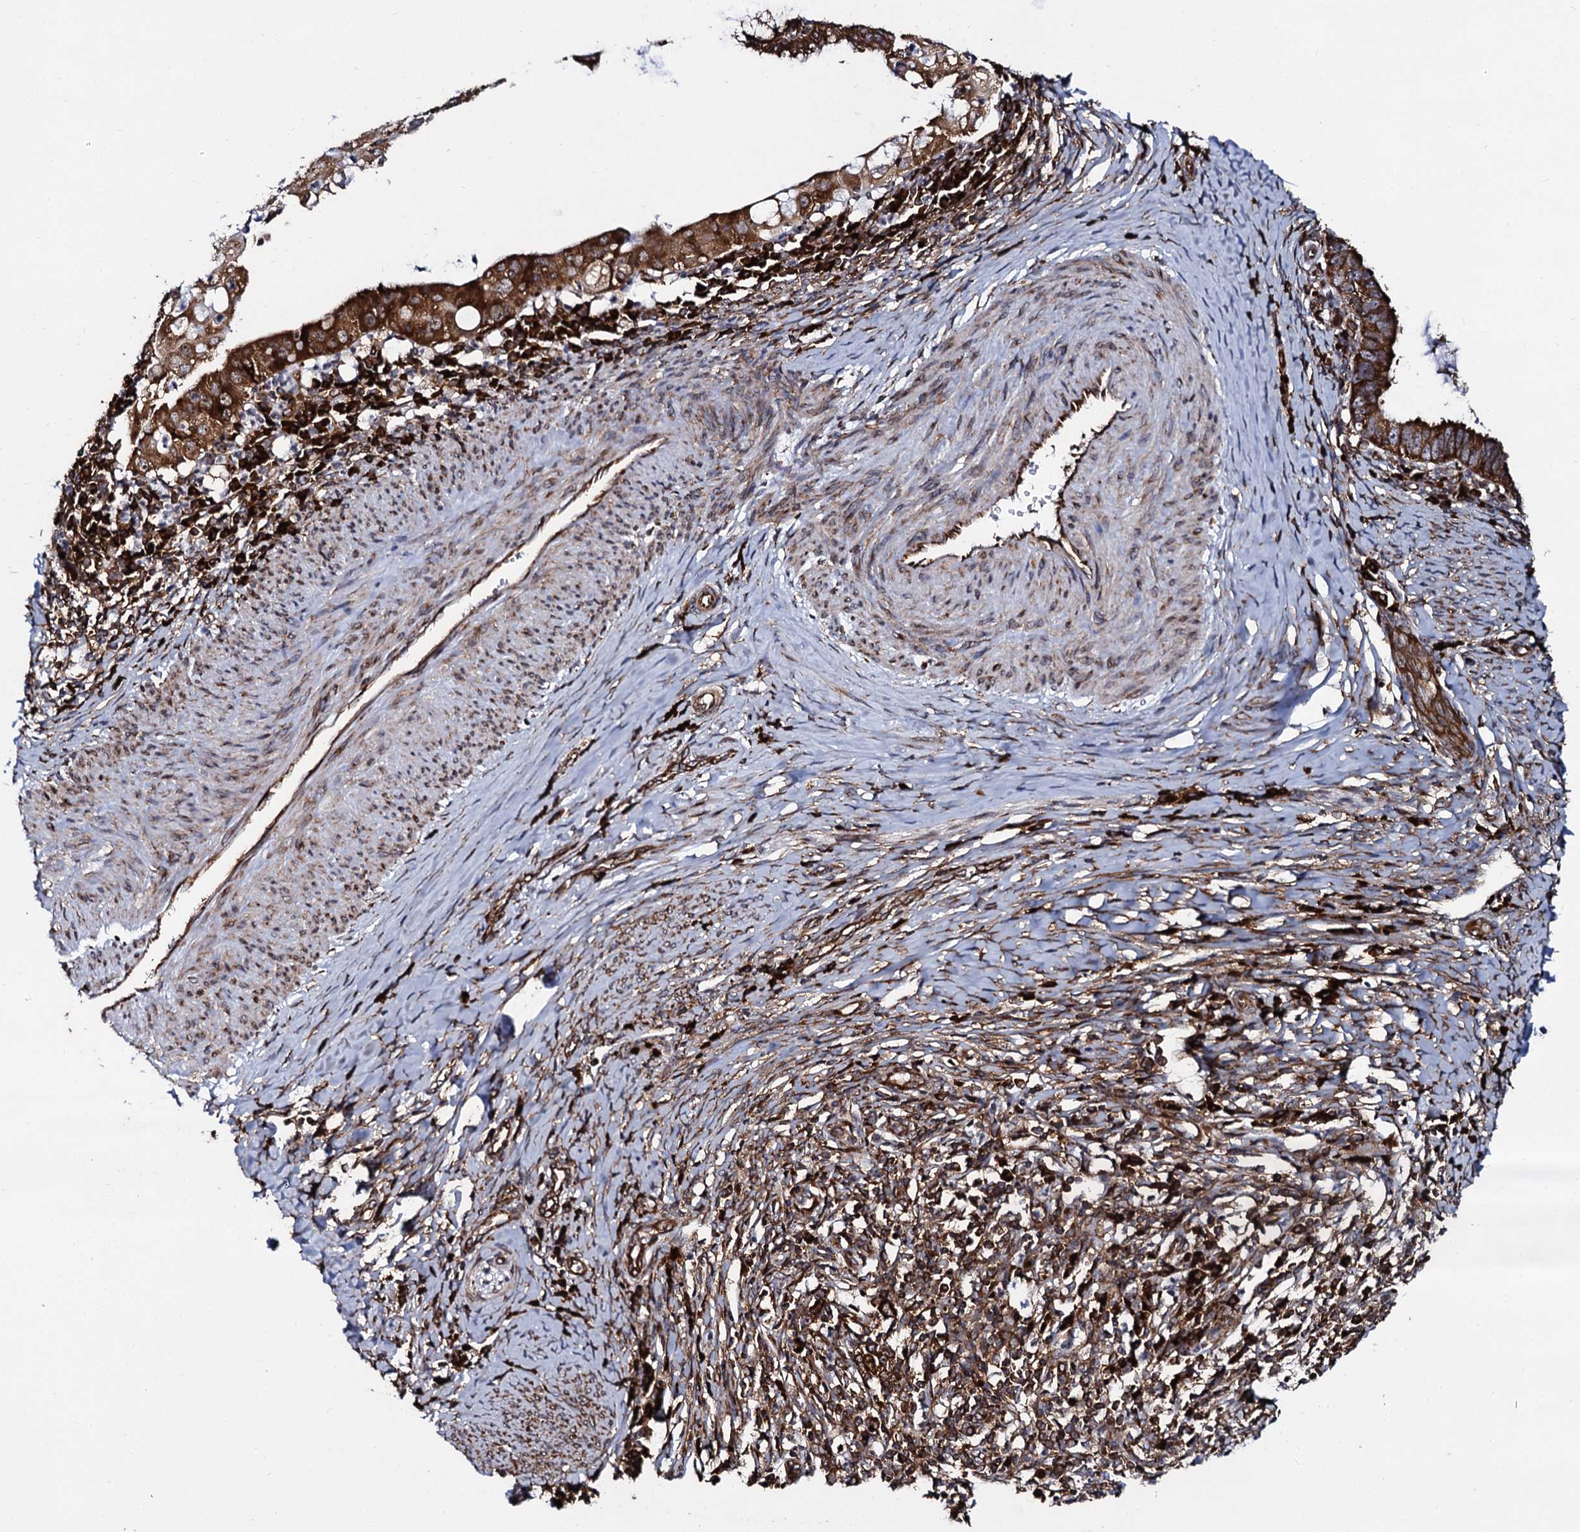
{"staining": {"intensity": "strong", "quantity": ">75%", "location": "cytoplasmic/membranous"}, "tissue": "cervical cancer", "cell_type": "Tumor cells", "image_type": "cancer", "snomed": [{"axis": "morphology", "description": "Adenocarcinoma, NOS"}, {"axis": "topography", "description": "Cervix"}], "caption": "Protein staining shows strong cytoplasmic/membranous expression in about >75% of tumor cells in cervical cancer (adenocarcinoma).", "gene": "SPTY2D1", "patient": {"sex": "female", "age": 36}}